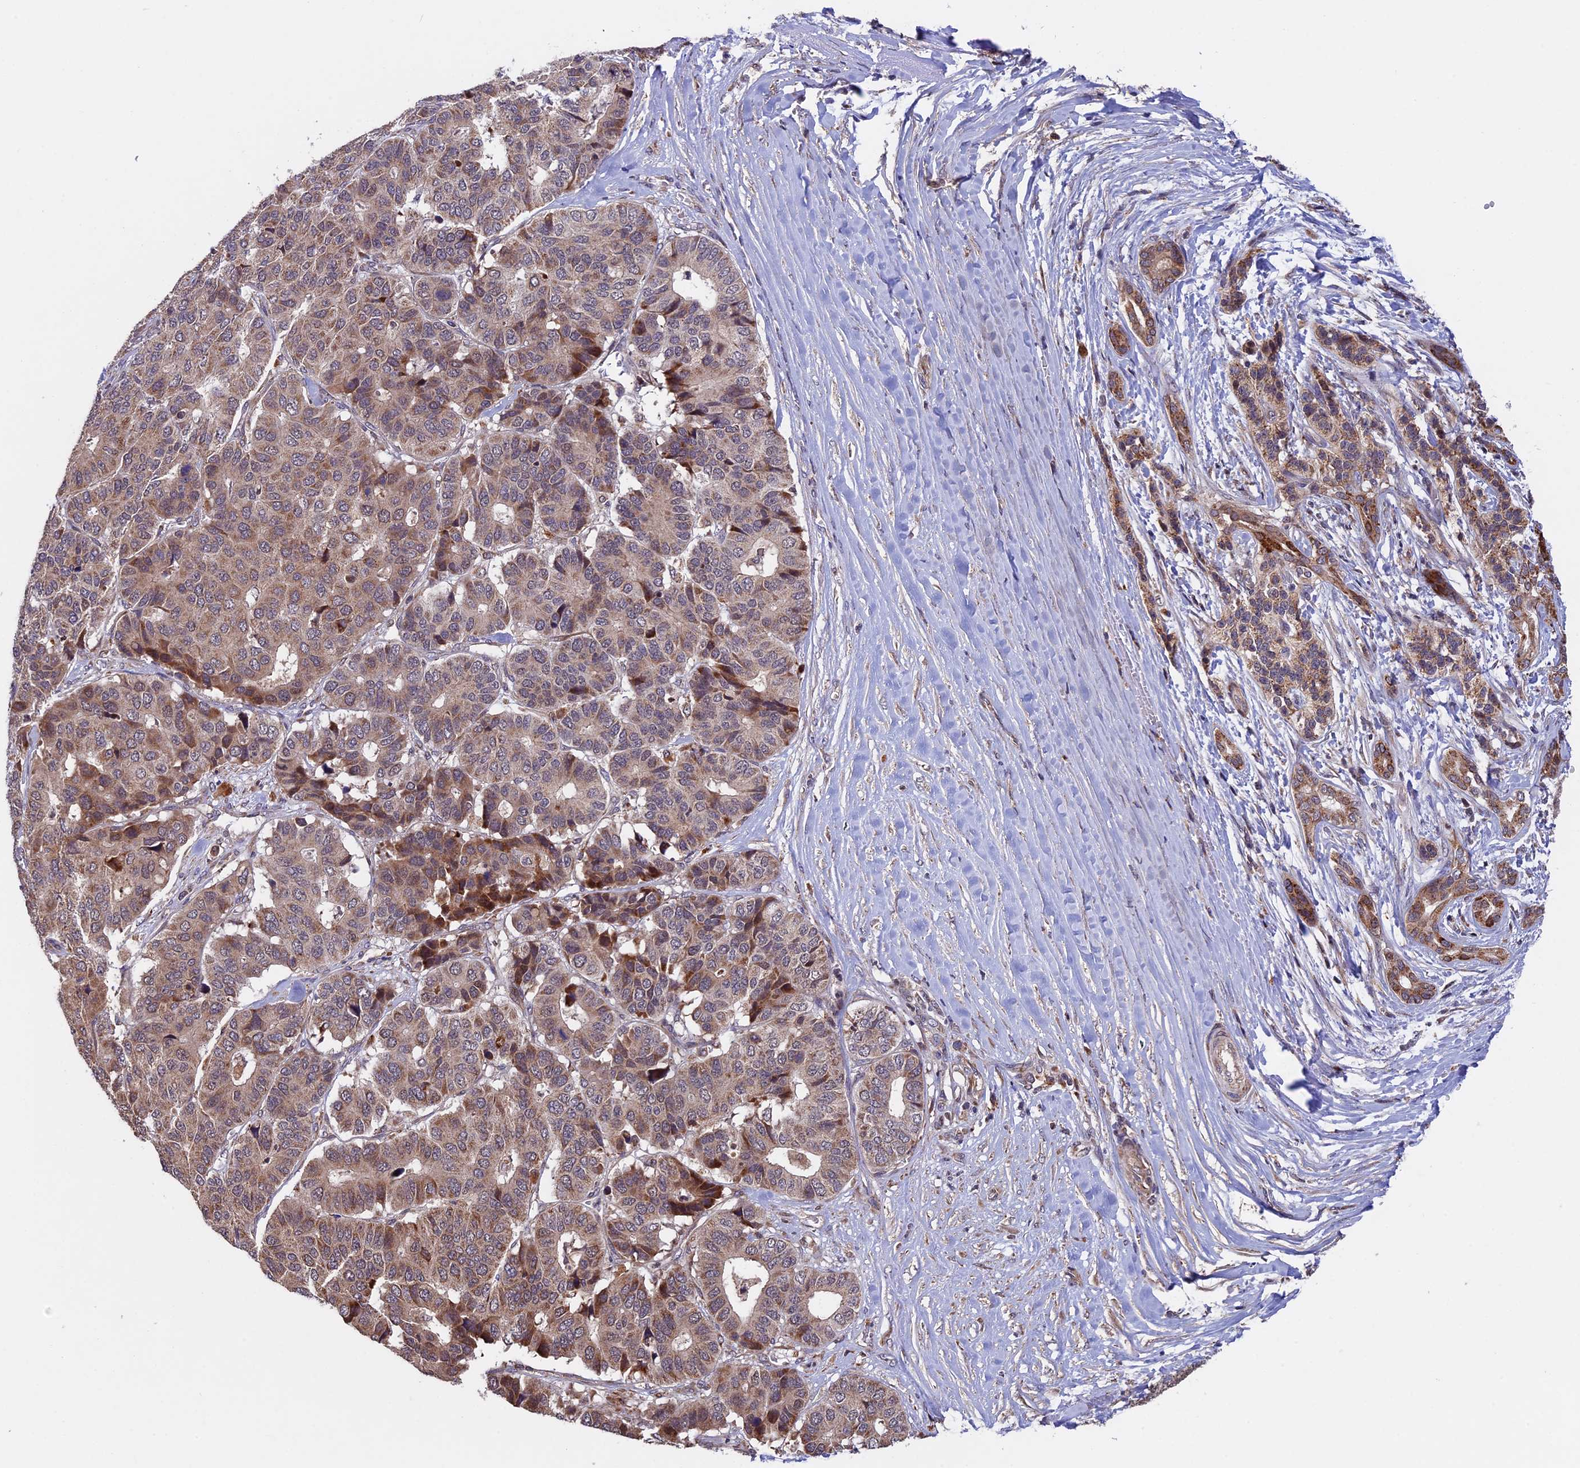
{"staining": {"intensity": "moderate", "quantity": ">75%", "location": "cytoplasmic/membranous"}, "tissue": "pancreatic cancer", "cell_type": "Tumor cells", "image_type": "cancer", "snomed": [{"axis": "morphology", "description": "Adenocarcinoma, NOS"}, {"axis": "topography", "description": "Pancreas"}], "caption": "Protein staining shows moderate cytoplasmic/membranous expression in approximately >75% of tumor cells in pancreatic cancer (adenocarcinoma).", "gene": "RNF17", "patient": {"sex": "male", "age": 50}}